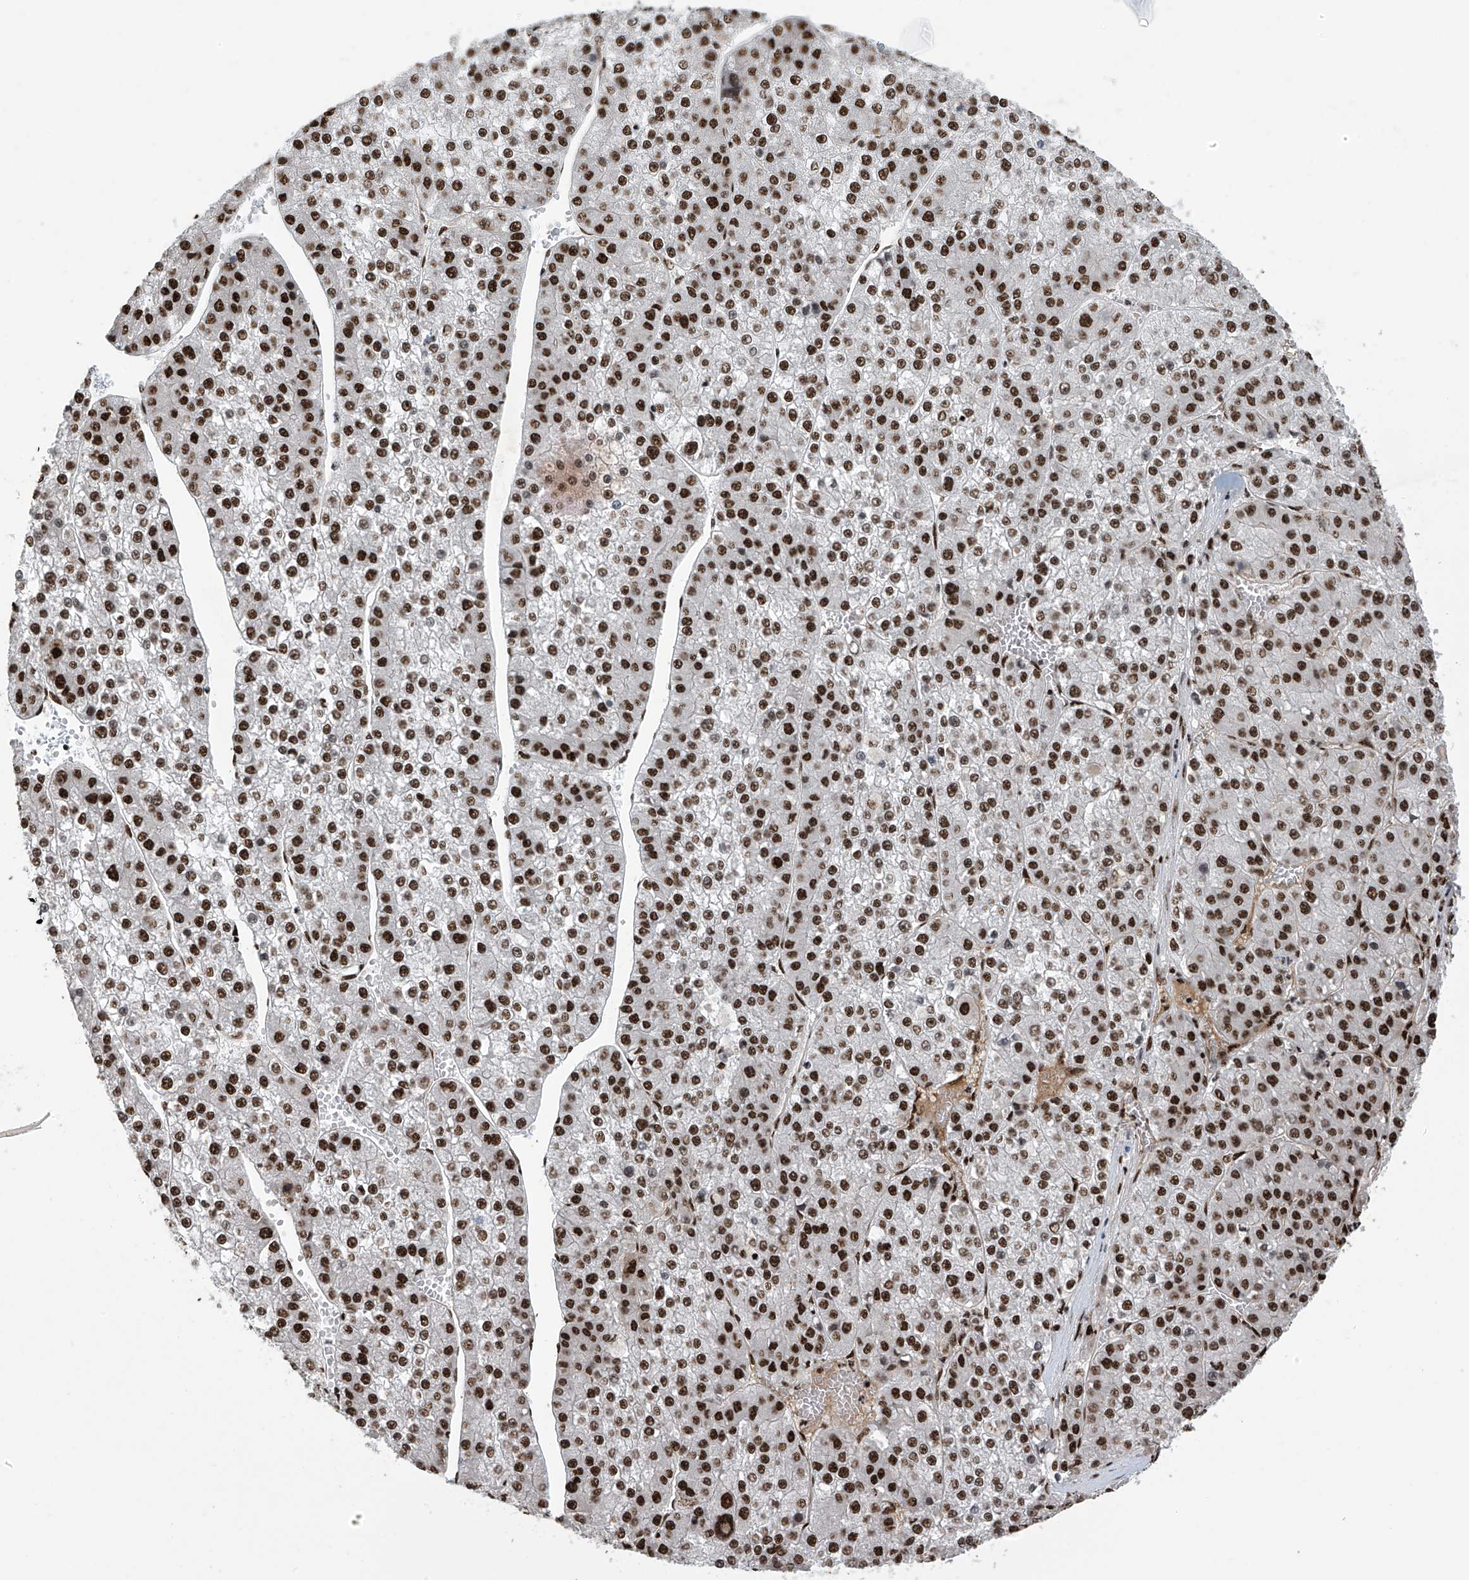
{"staining": {"intensity": "strong", "quantity": ">75%", "location": "nuclear"}, "tissue": "liver cancer", "cell_type": "Tumor cells", "image_type": "cancer", "snomed": [{"axis": "morphology", "description": "Carcinoma, Hepatocellular, NOS"}, {"axis": "topography", "description": "Liver"}], "caption": "Immunohistochemical staining of liver cancer demonstrates strong nuclear protein positivity in about >75% of tumor cells.", "gene": "APLF", "patient": {"sex": "female", "age": 73}}